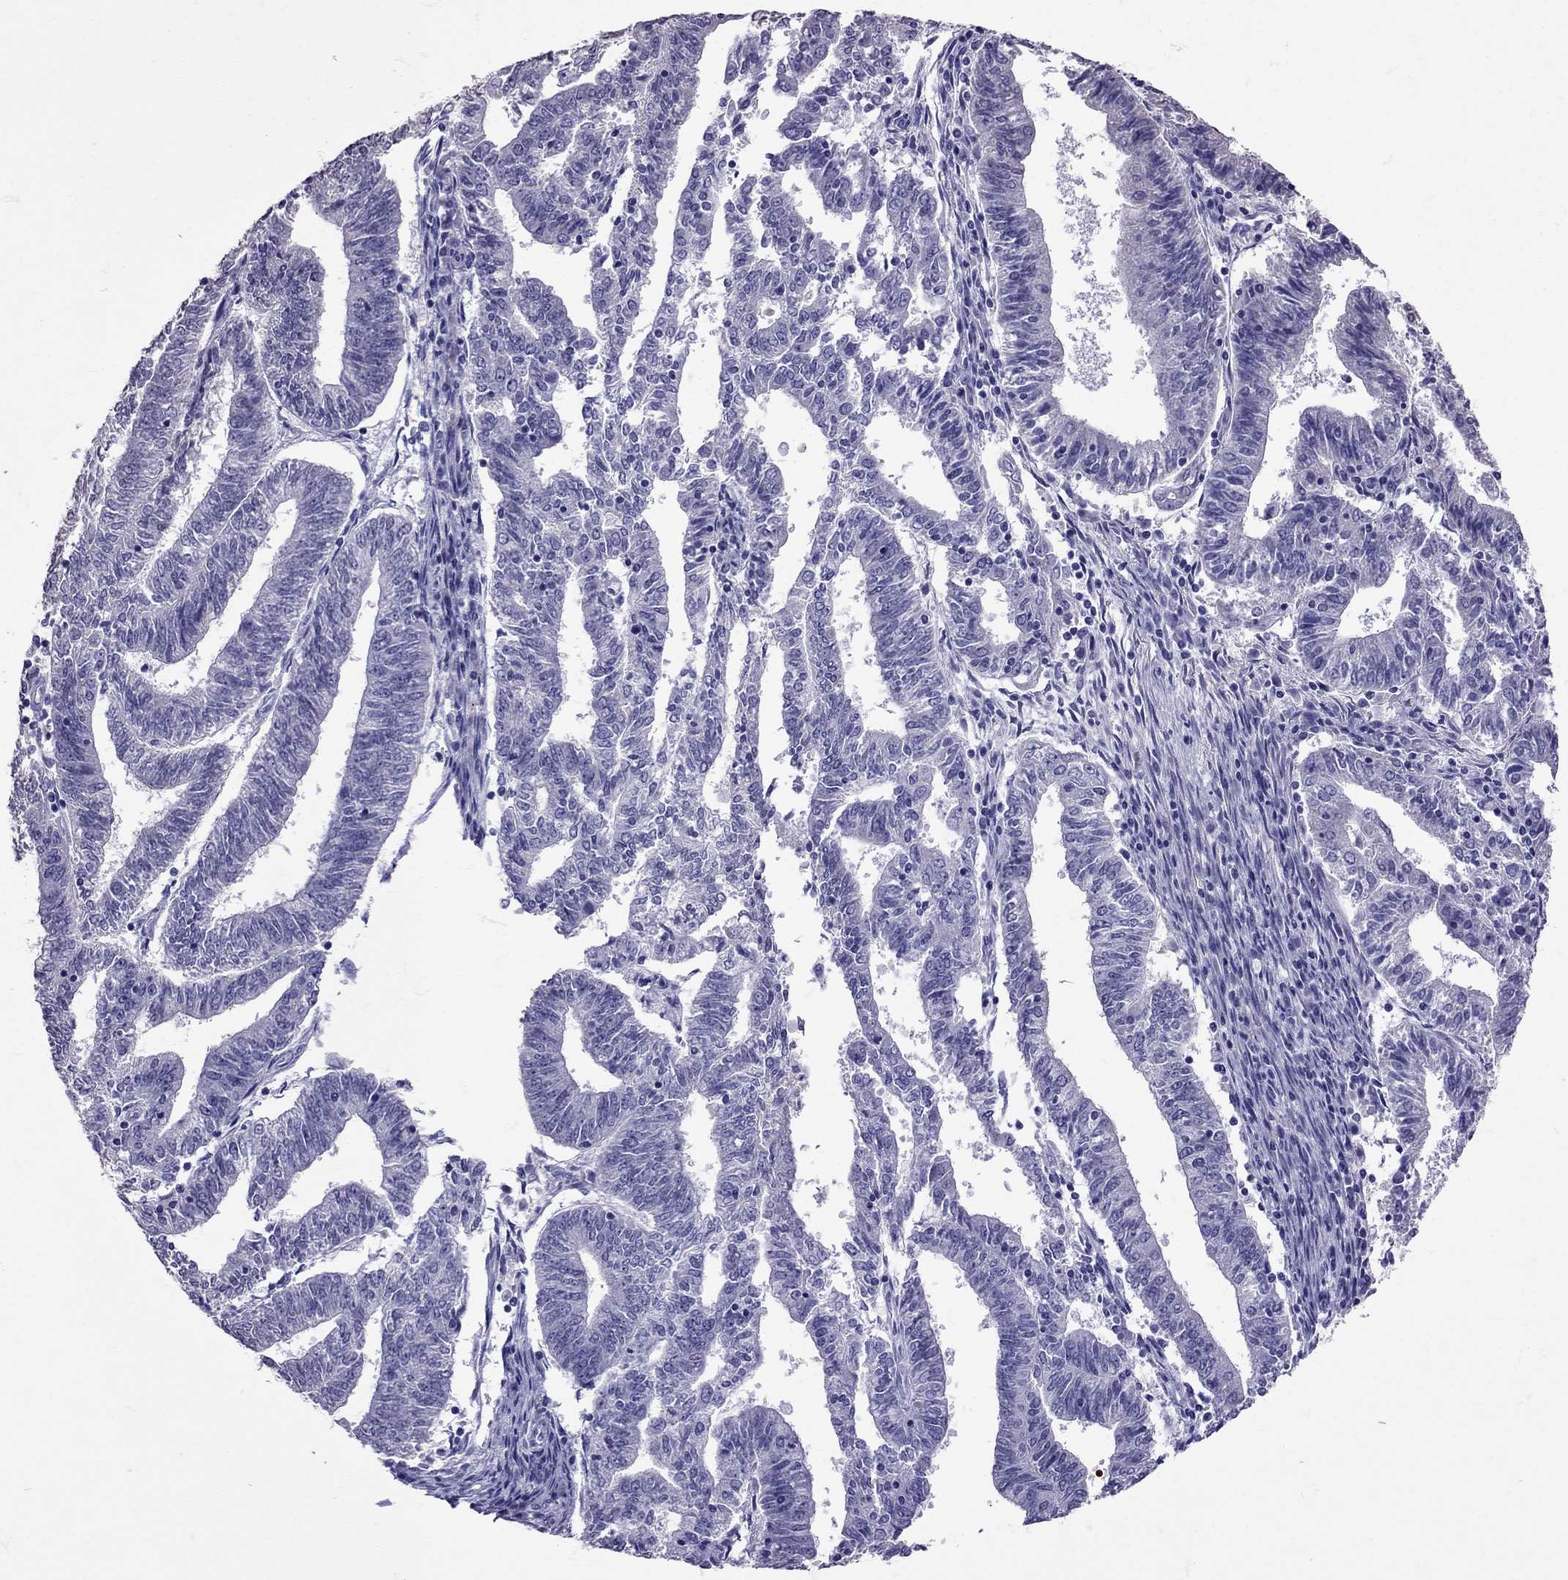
{"staining": {"intensity": "negative", "quantity": "none", "location": "none"}, "tissue": "endometrial cancer", "cell_type": "Tumor cells", "image_type": "cancer", "snomed": [{"axis": "morphology", "description": "Adenocarcinoma, NOS"}, {"axis": "topography", "description": "Endometrium"}], "caption": "Tumor cells are negative for protein expression in human adenocarcinoma (endometrial). (DAB (3,3'-diaminobenzidine) immunohistochemistry (IHC) visualized using brightfield microscopy, high magnification).", "gene": "TBR1", "patient": {"sex": "female", "age": 82}}